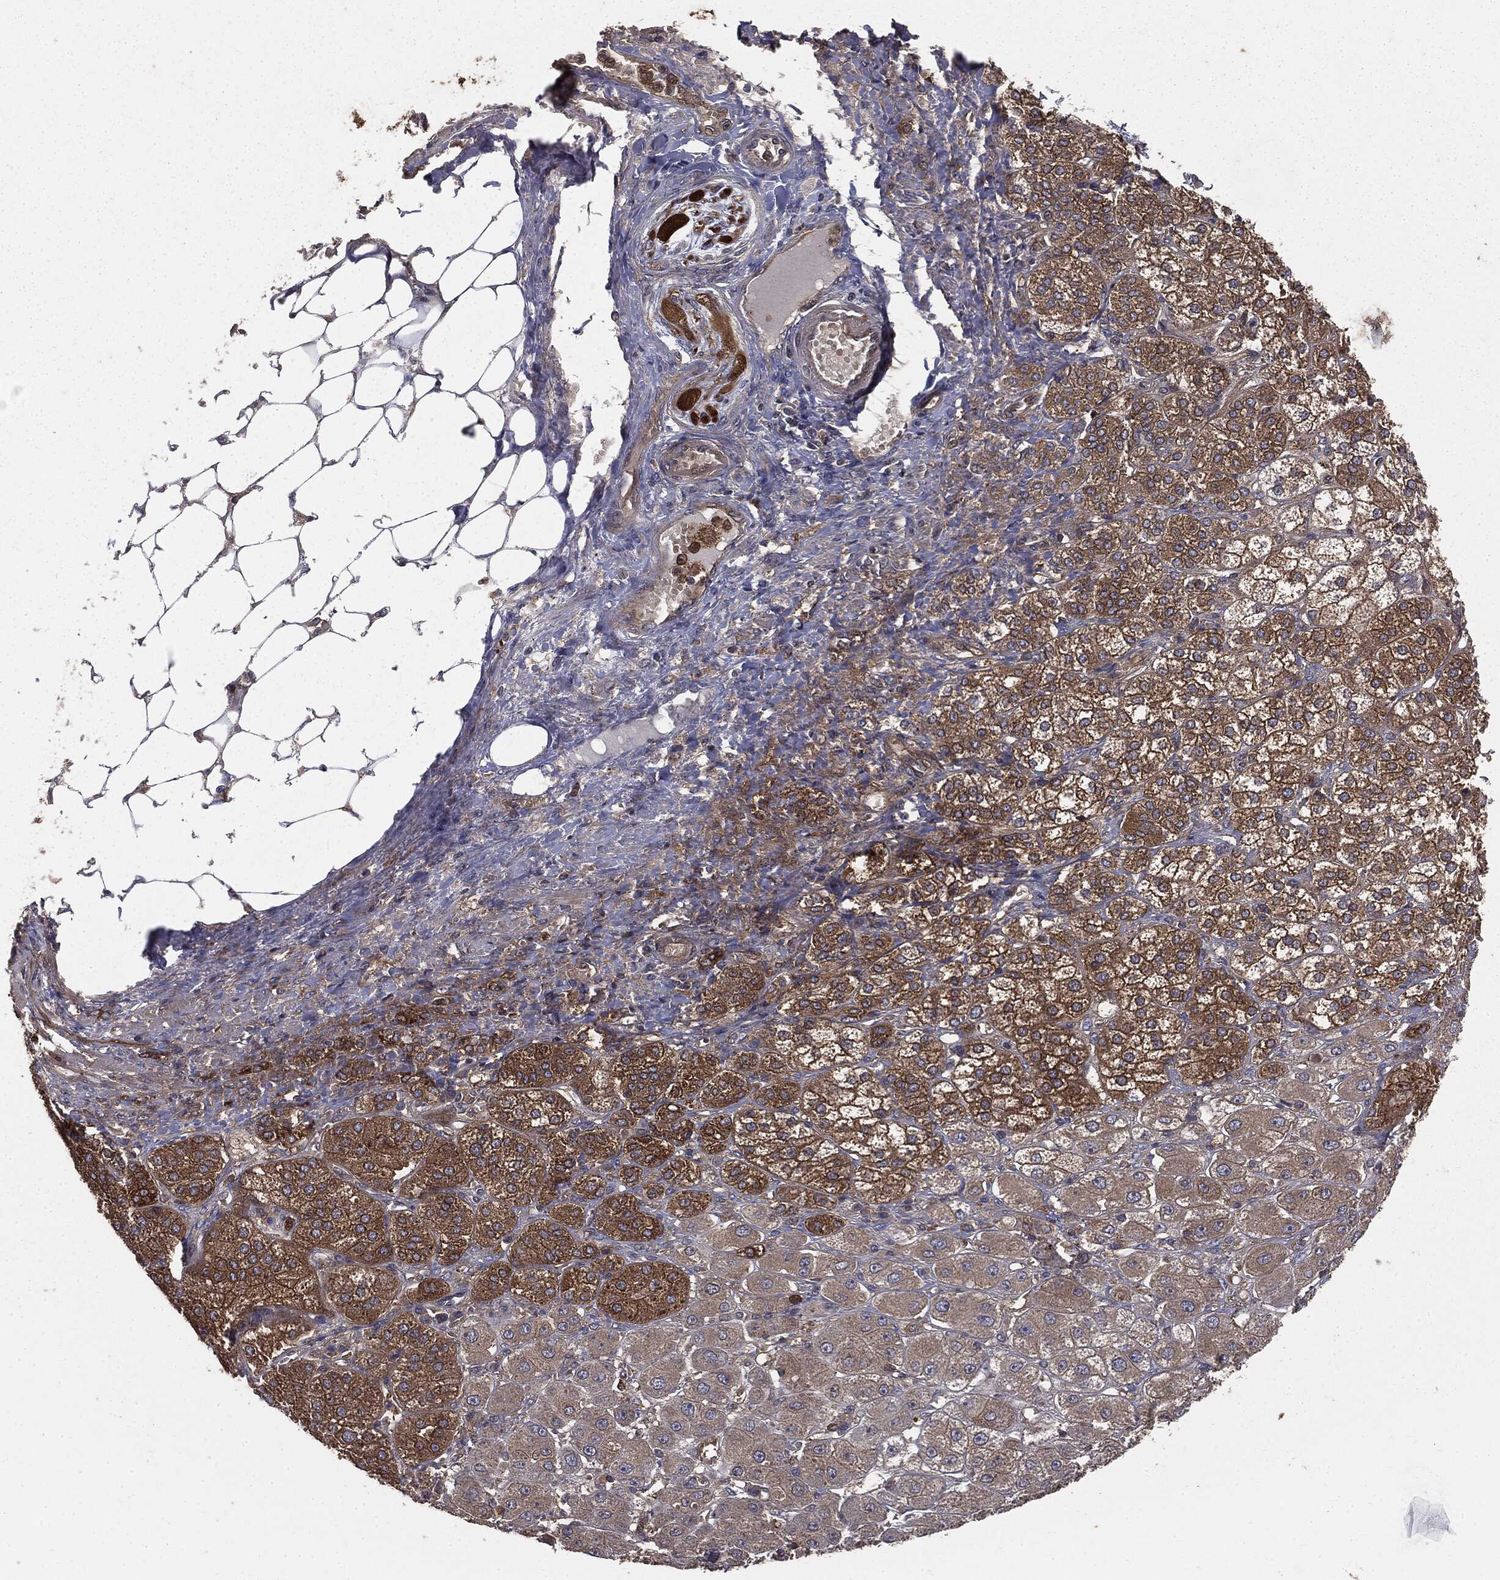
{"staining": {"intensity": "strong", "quantity": "25%-75%", "location": "cytoplasmic/membranous"}, "tissue": "adrenal gland", "cell_type": "Glandular cells", "image_type": "normal", "snomed": [{"axis": "morphology", "description": "Normal tissue, NOS"}, {"axis": "topography", "description": "Adrenal gland"}], "caption": "Brown immunohistochemical staining in benign adrenal gland reveals strong cytoplasmic/membranous staining in approximately 25%-75% of glandular cells.", "gene": "GNB5", "patient": {"sex": "male", "age": 70}}